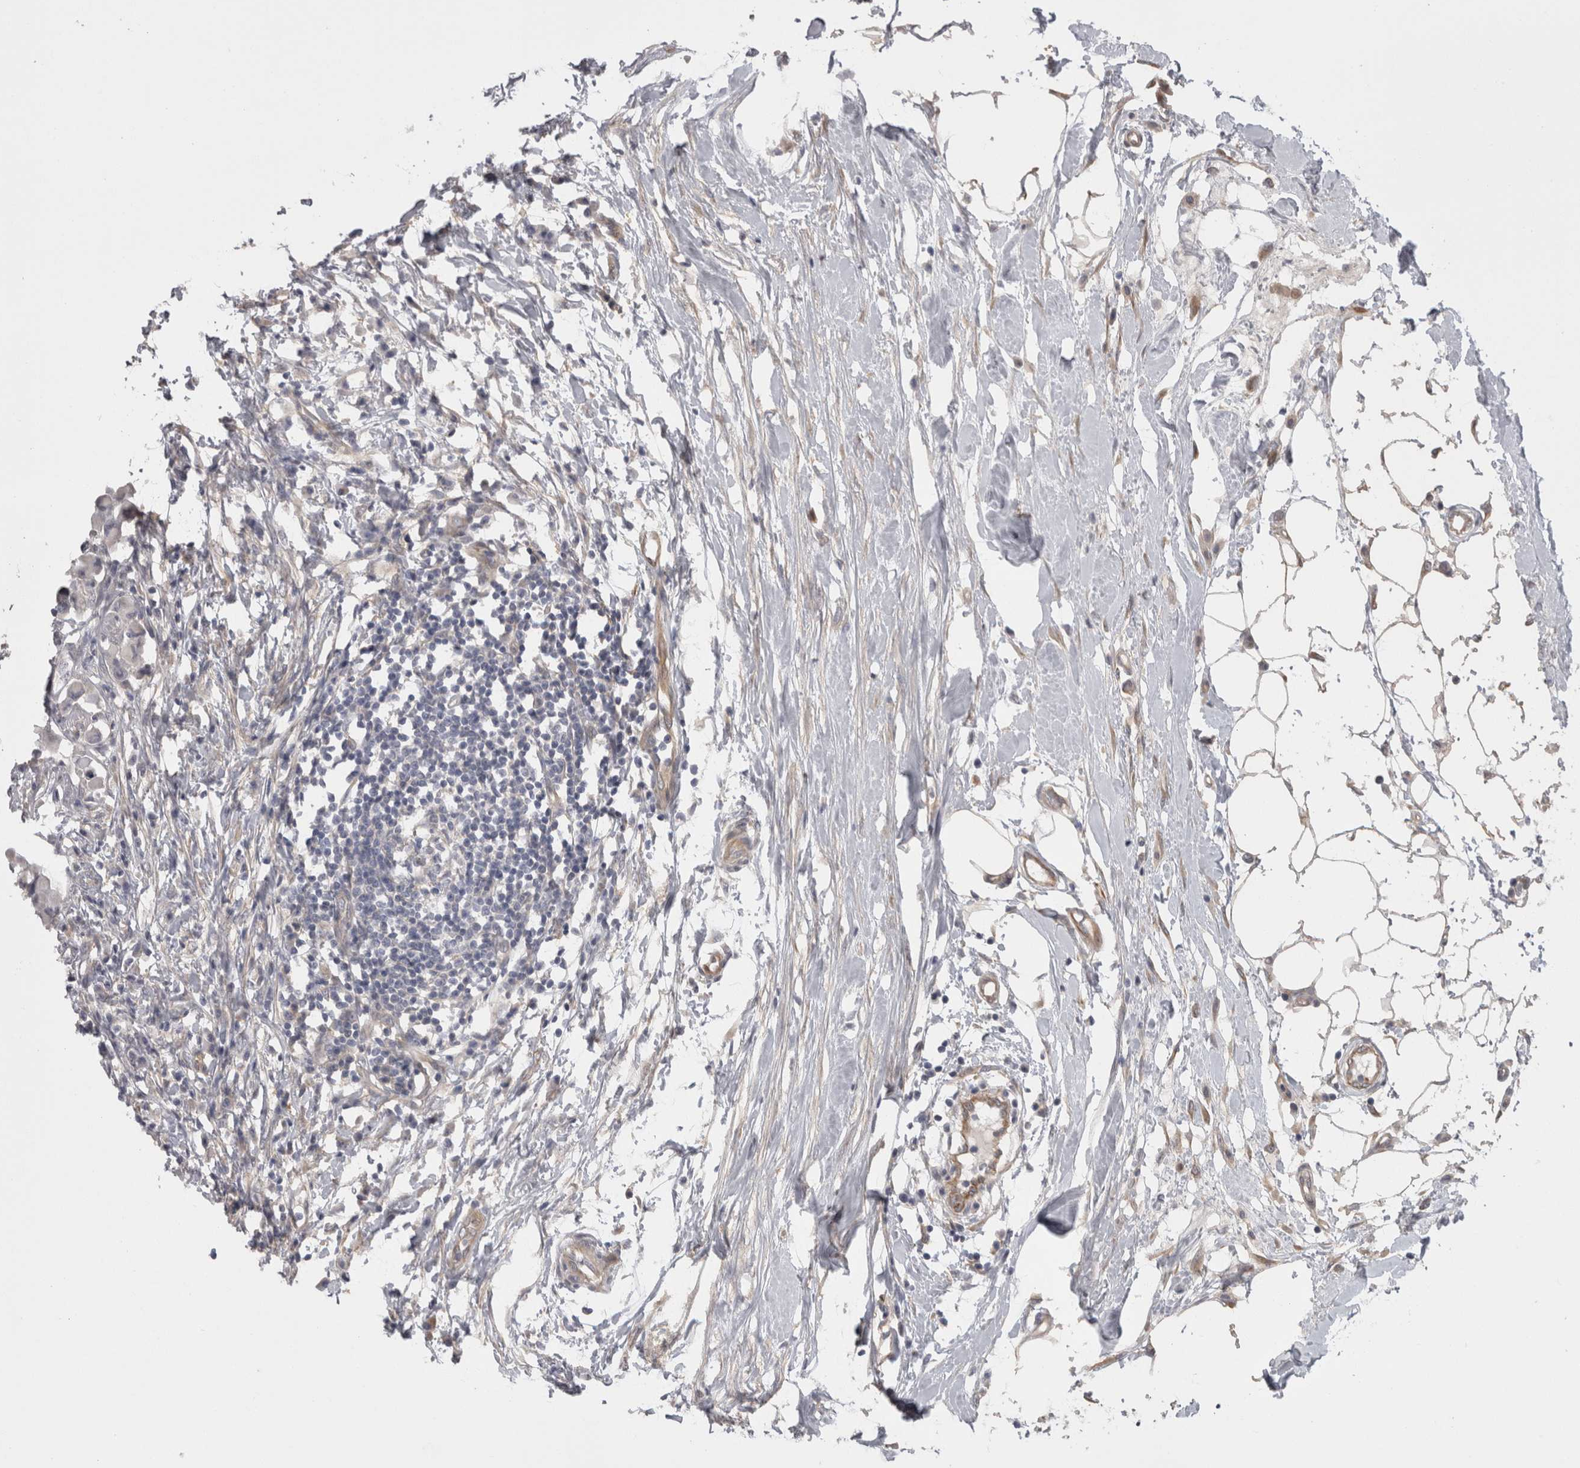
{"staining": {"intensity": "negative", "quantity": "none", "location": "none"}, "tissue": "lymph node", "cell_type": "Germinal center cells", "image_type": "normal", "snomed": [{"axis": "morphology", "description": "Normal tissue, NOS"}, {"axis": "morphology", "description": "Malignant melanoma, Metastatic site"}, {"axis": "topography", "description": "Lymph node"}], "caption": "IHC image of unremarkable lymph node stained for a protein (brown), which shows no staining in germinal center cells.", "gene": "RMDN1", "patient": {"sex": "male", "age": 41}}